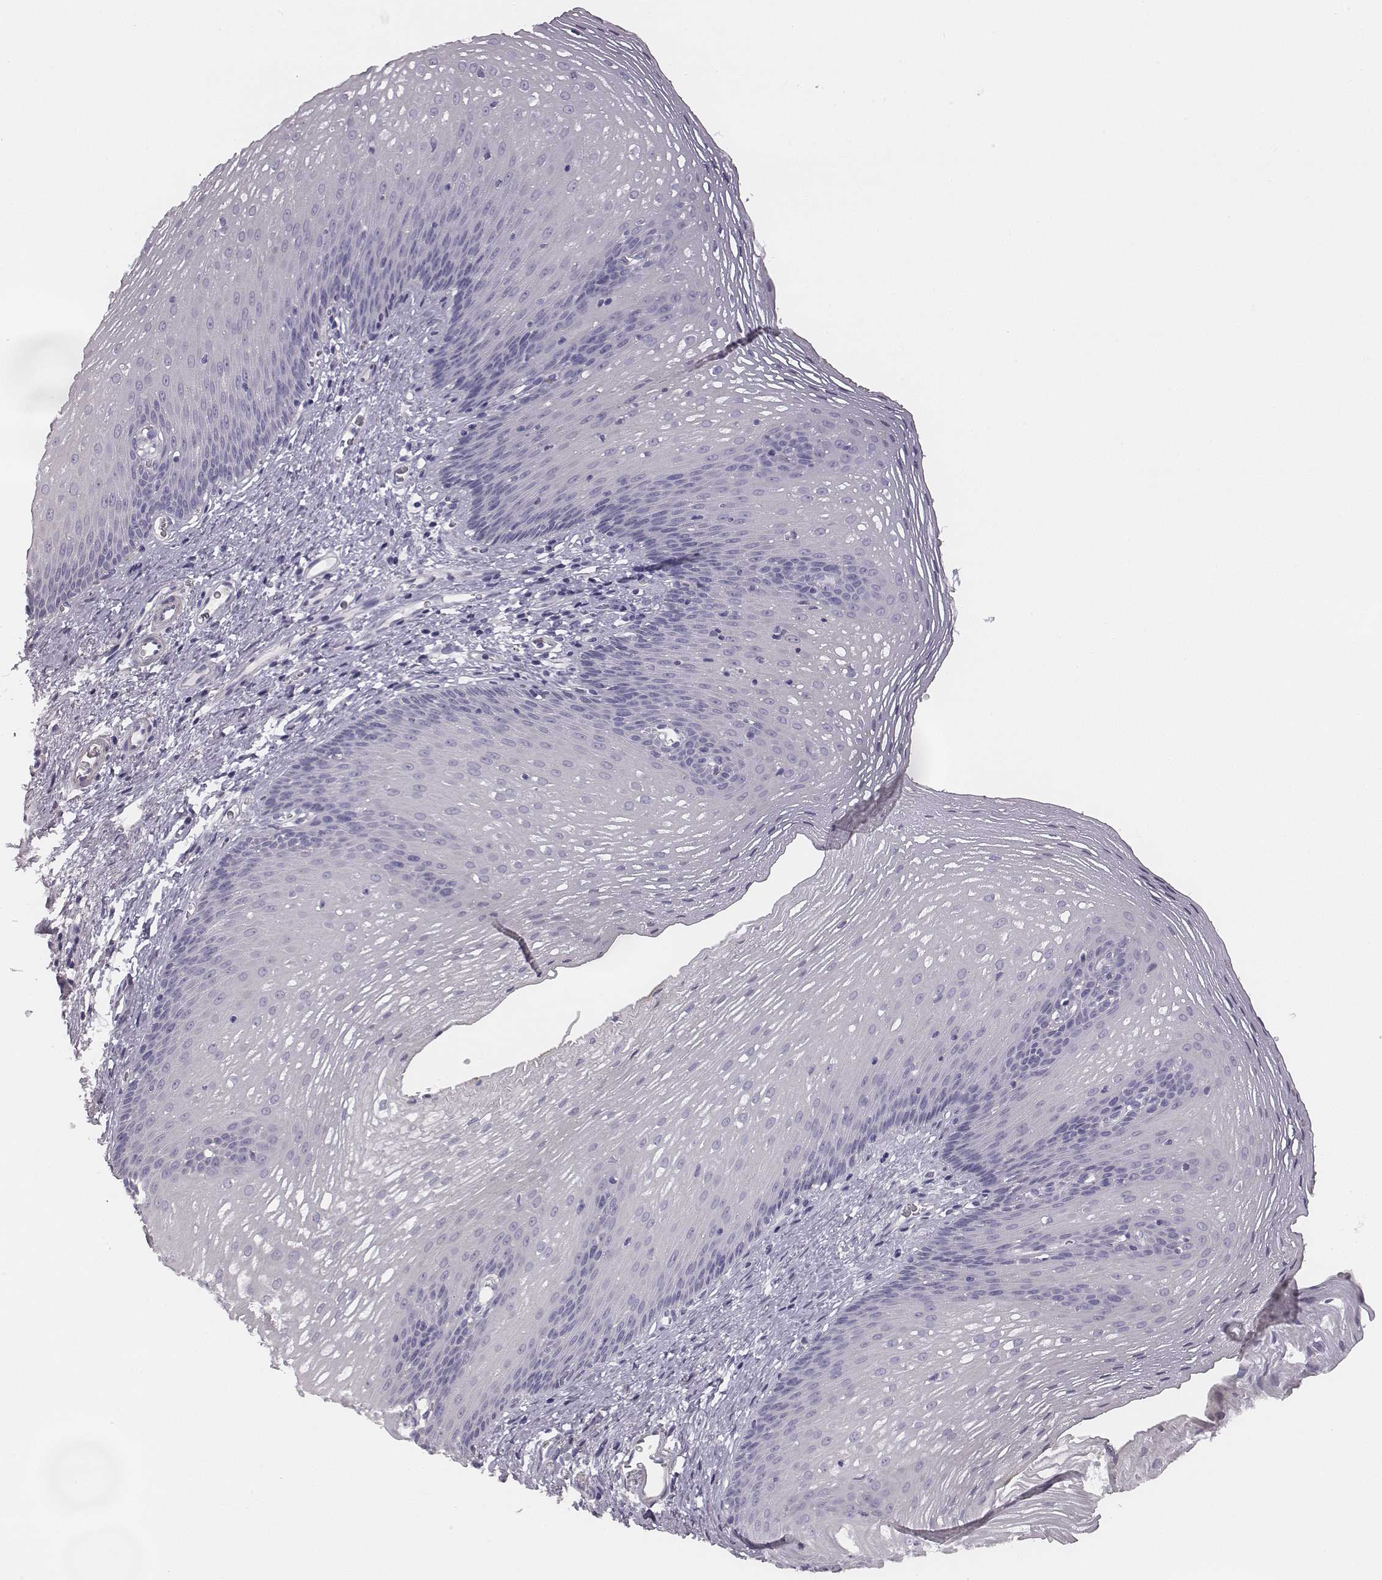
{"staining": {"intensity": "negative", "quantity": "none", "location": "none"}, "tissue": "esophagus", "cell_type": "Squamous epithelial cells", "image_type": "normal", "snomed": [{"axis": "morphology", "description": "Normal tissue, NOS"}, {"axis": "topography", "description": "Esophagus"}], "caption": "IHC image of benign esophagus: esophagus stained with DAB (3,3'-diaminobenzidine) displays no significant protein staining in squamous epithelial cells.", "gene": "ADAM7", "patient": {"sex": "male", "age": 76}}